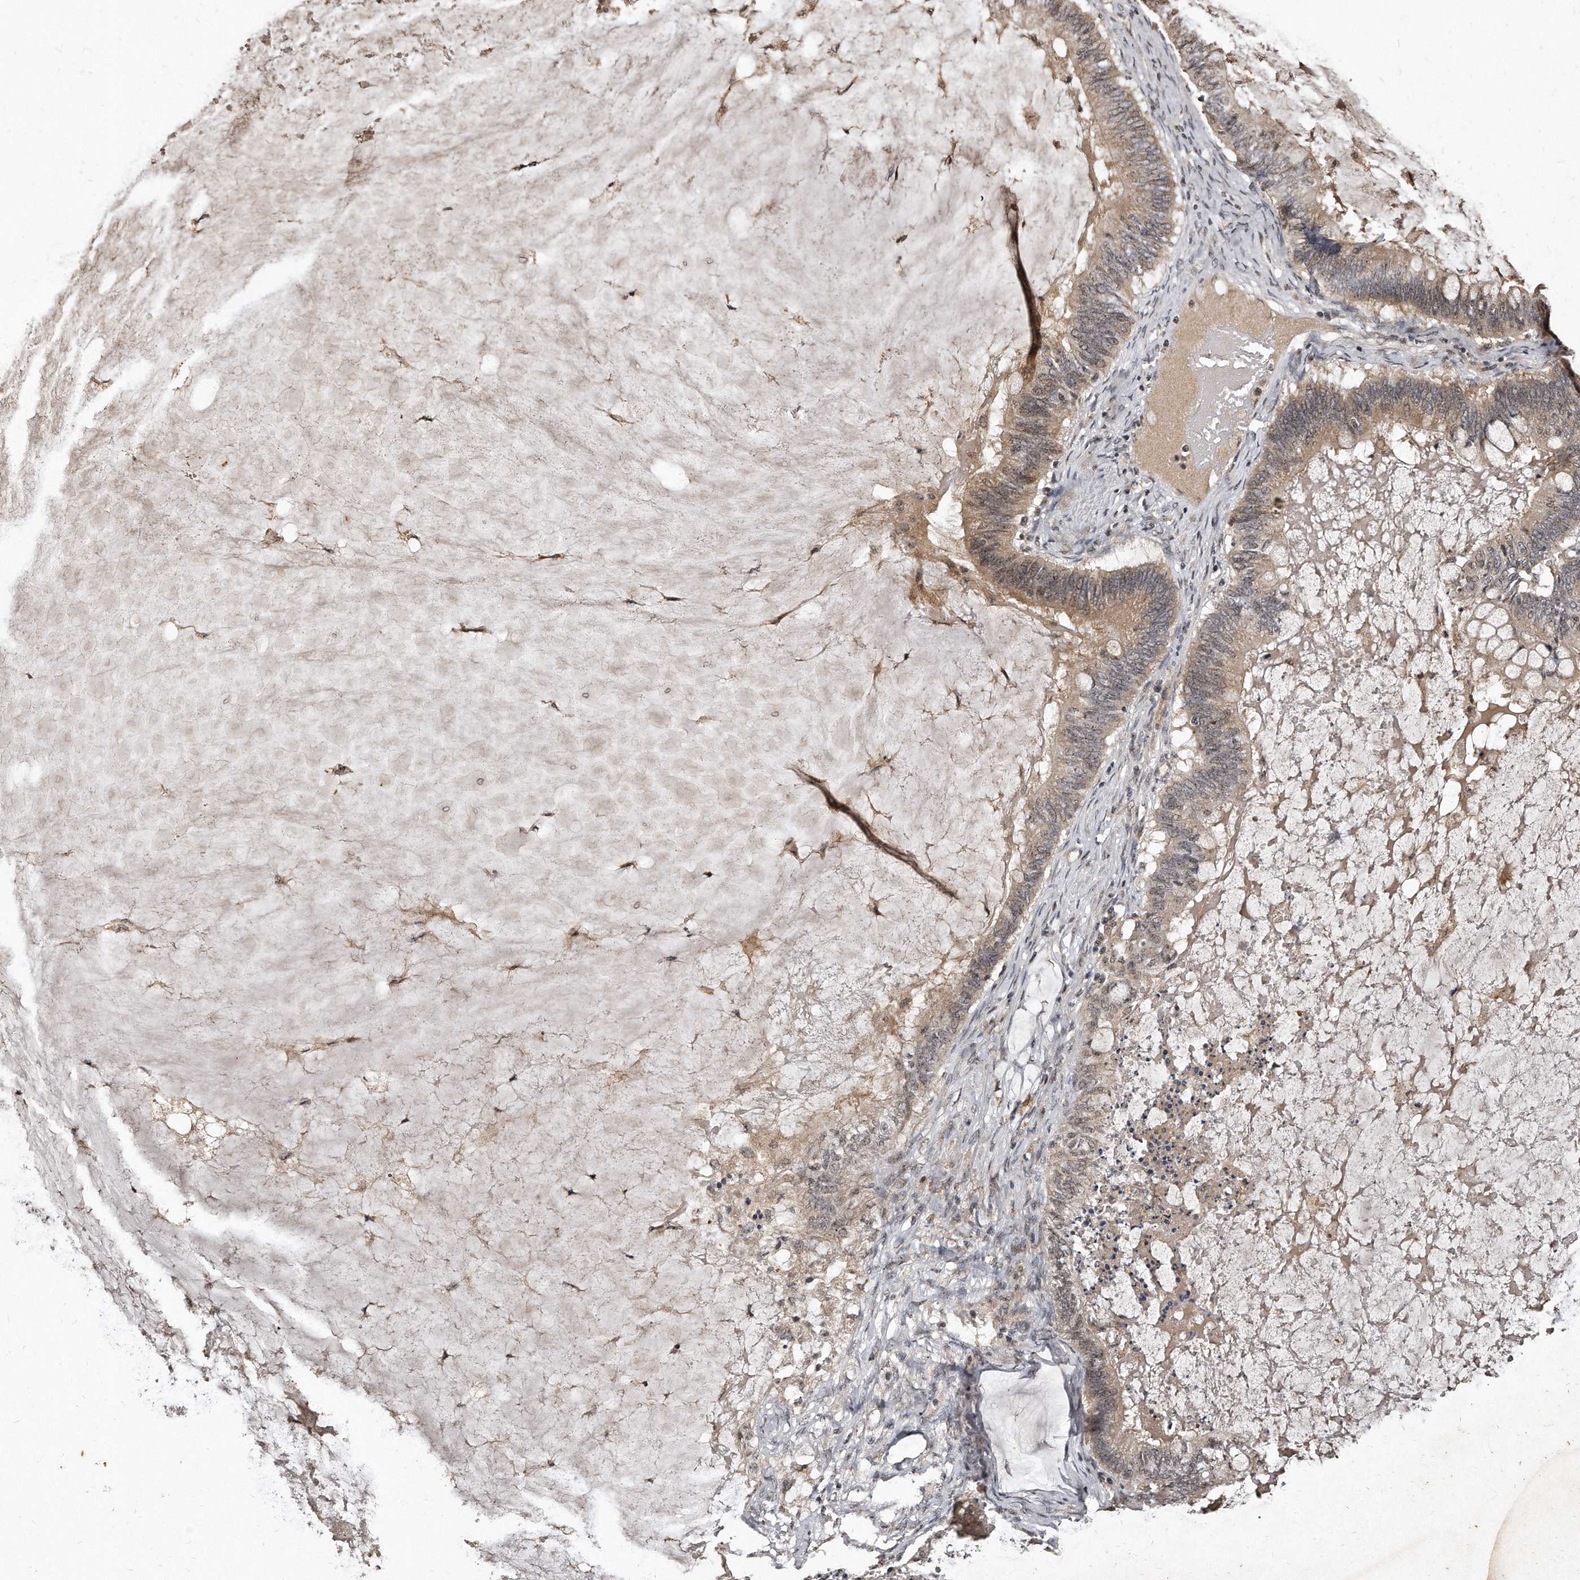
{"staining": {"intensity": "weak", "quantity": ">75%", "location": "cytoplasmic/membranous,nuclear"}, "tissue": "ovarian cancer", "cell_type": "Tumor cells", "image_type": "cancer", "snomed": [{"axis": "morphology", "description": "Cystadenocarcinoma, mucinous, NOS"}, {"axis": "topography", "description": "Ovary"}], "caption": "Ovarian cancer stained with a brown dye reveals weak cytoplasmic/membranous and nuclear positive positivity in about >75% of tumor cells.", "gene": "TSHR", "patient": {"sex": "female", "age": 61}}